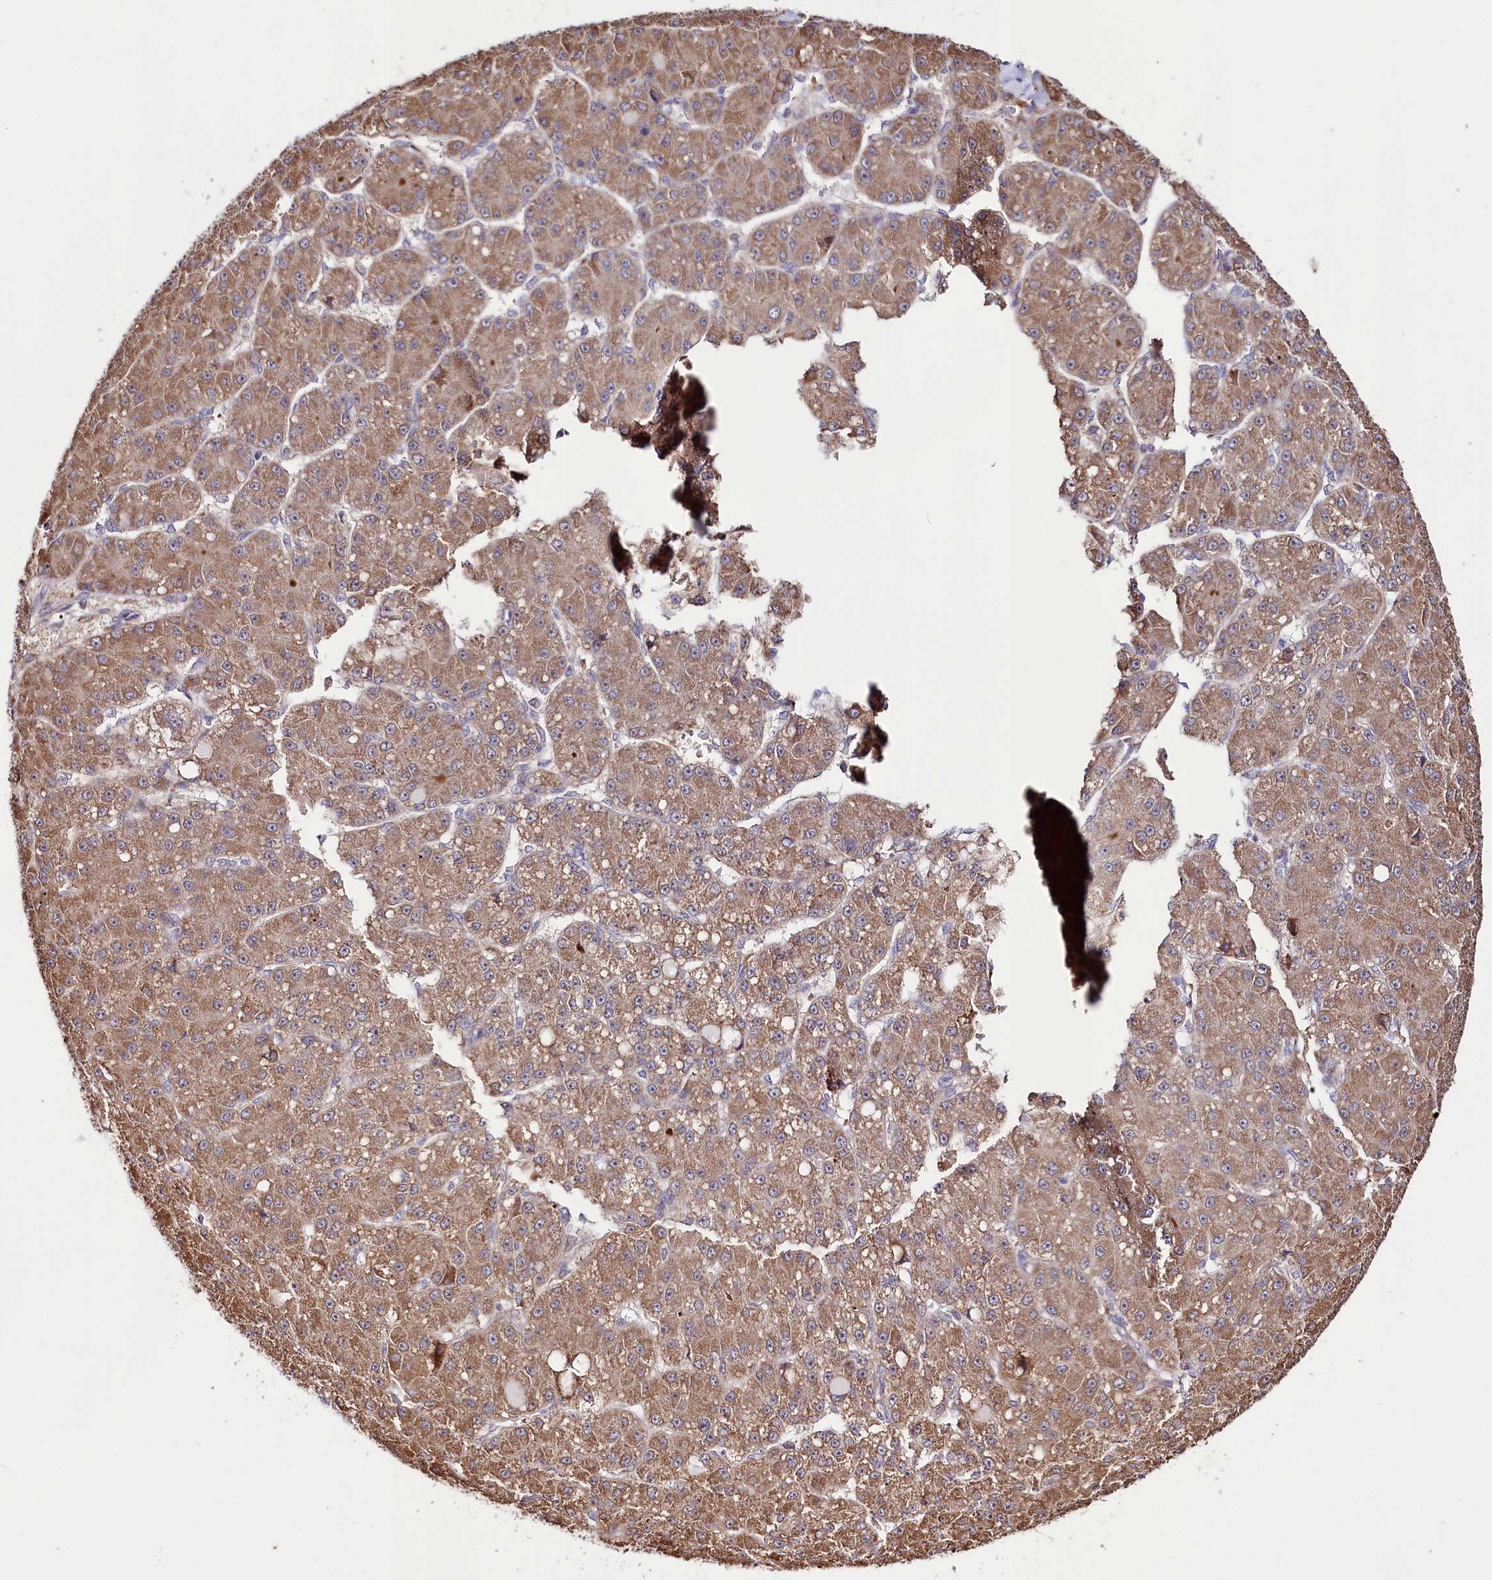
{"staining": {"intensity": "moderate", "quantity": ">75%", "location": "cytoplasmic/membranous"}, "tissue": "liver cancer", "cell_type": "Tumor cells", "image_type": "cancer", "snomed": [{"axis": "morphology", "description": "Carcinoma, Hepatocellular, NOS"}, {"axis": "topography", "description": "Liver"}], "caption": "Immunohistochemistry of human liver cancer exhibits medium levels of moderate cytoplasmic/membranous expression in approximately >75% of tumor cells. Using DAB (3,3'-diaminobenzidine) (brown) and hematoxylin (blue) stains, captured at high magnification using brightfield microscopy.", "gene": "ST7", "patient": {"sex": "male", "age": 67}}